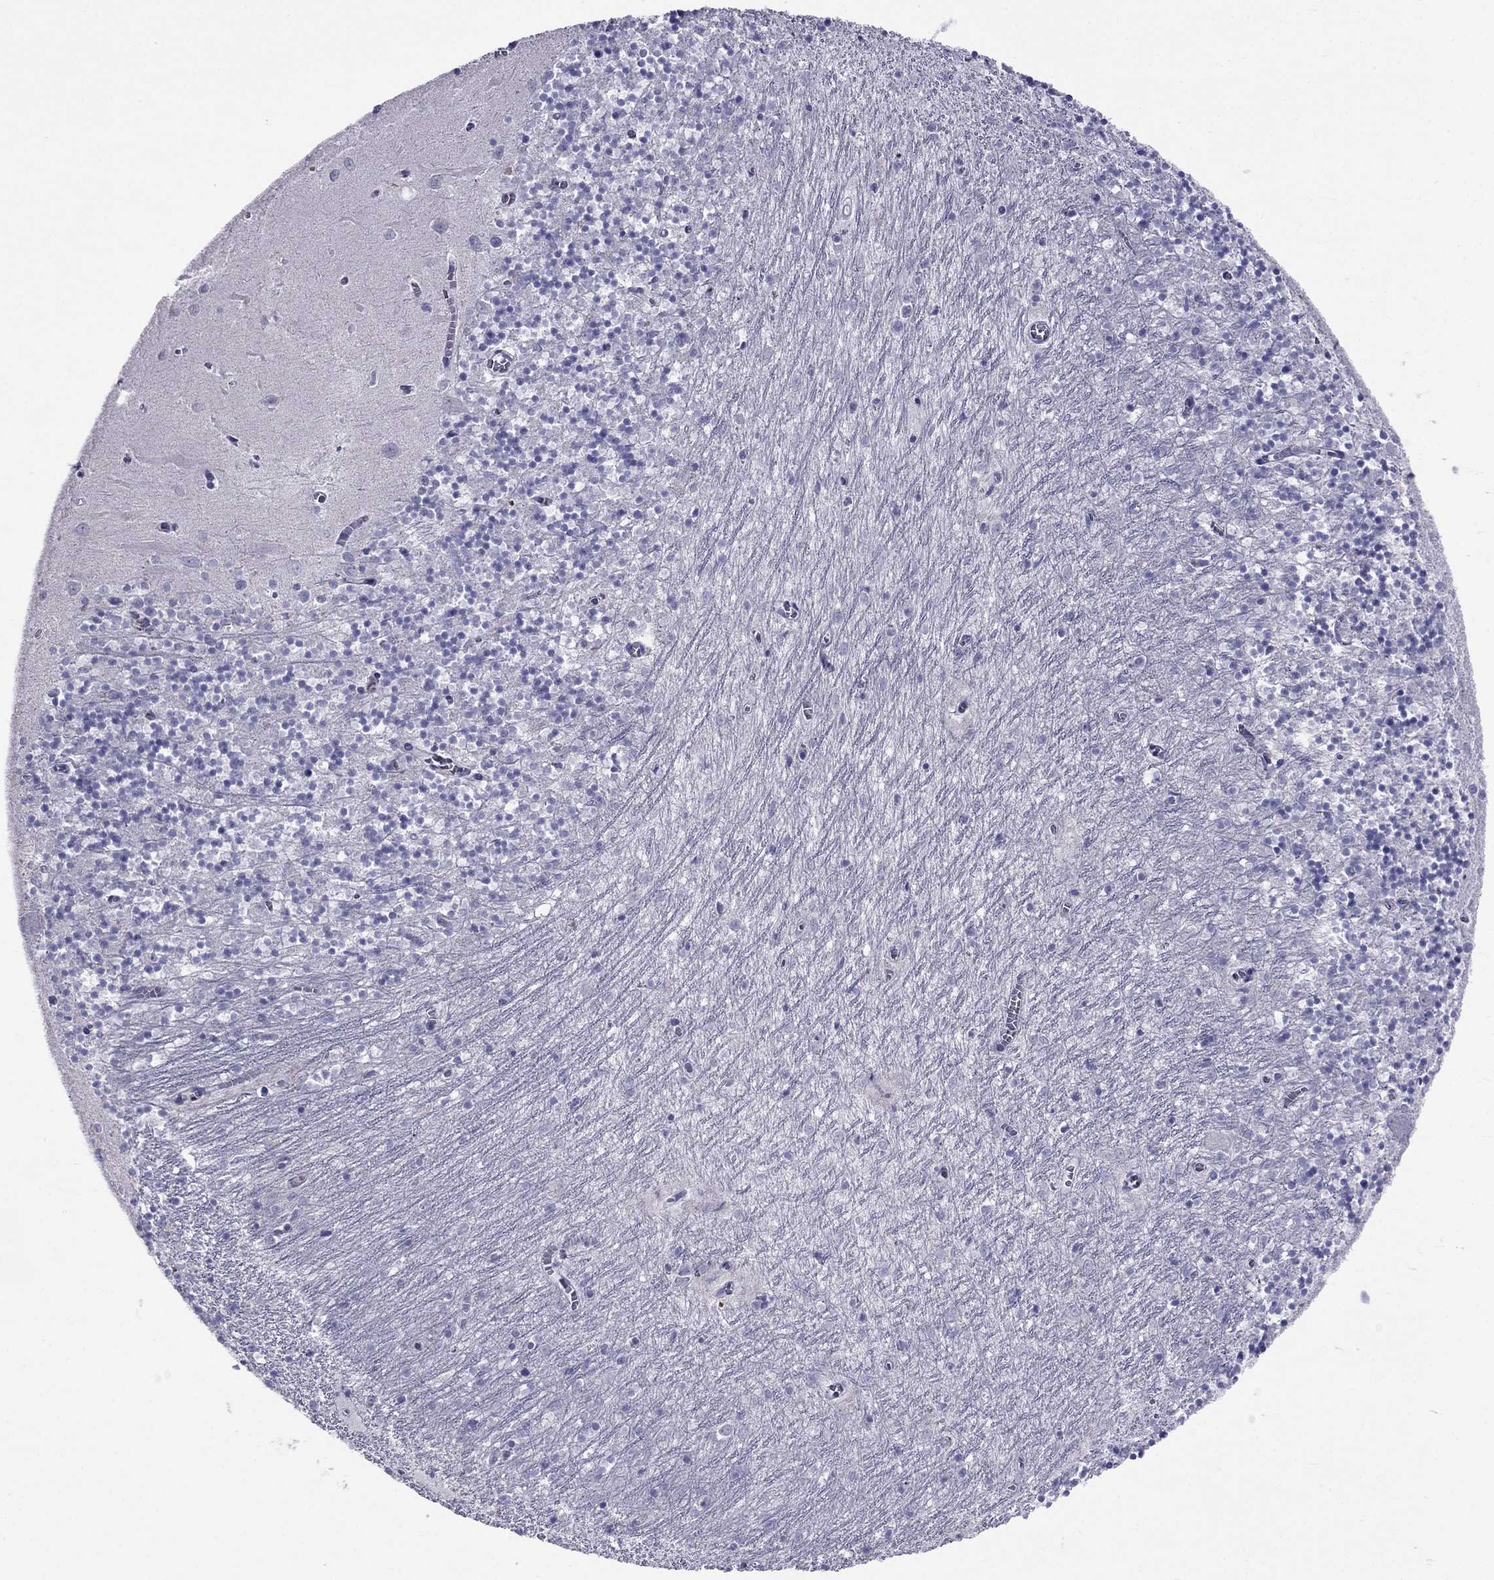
{"staining": {"intensity": "negative", "quantity": "none", "location": "none"}, "tissue": "cerebellum", "cell_type": "Cells in granular layer", "image_type": "normal", "snomed": [{"axis": "morphology", "description": "Normal tissue, NOS"}, {"axis": "topography", "description": "Cerebellum"}], "caption": "This is an IHC photomicrograph of benign human cerebellum. There is no staining in cells in granular layer.", "gene": "CROCC2", "patient": {"sex": "female", "age": 64}}